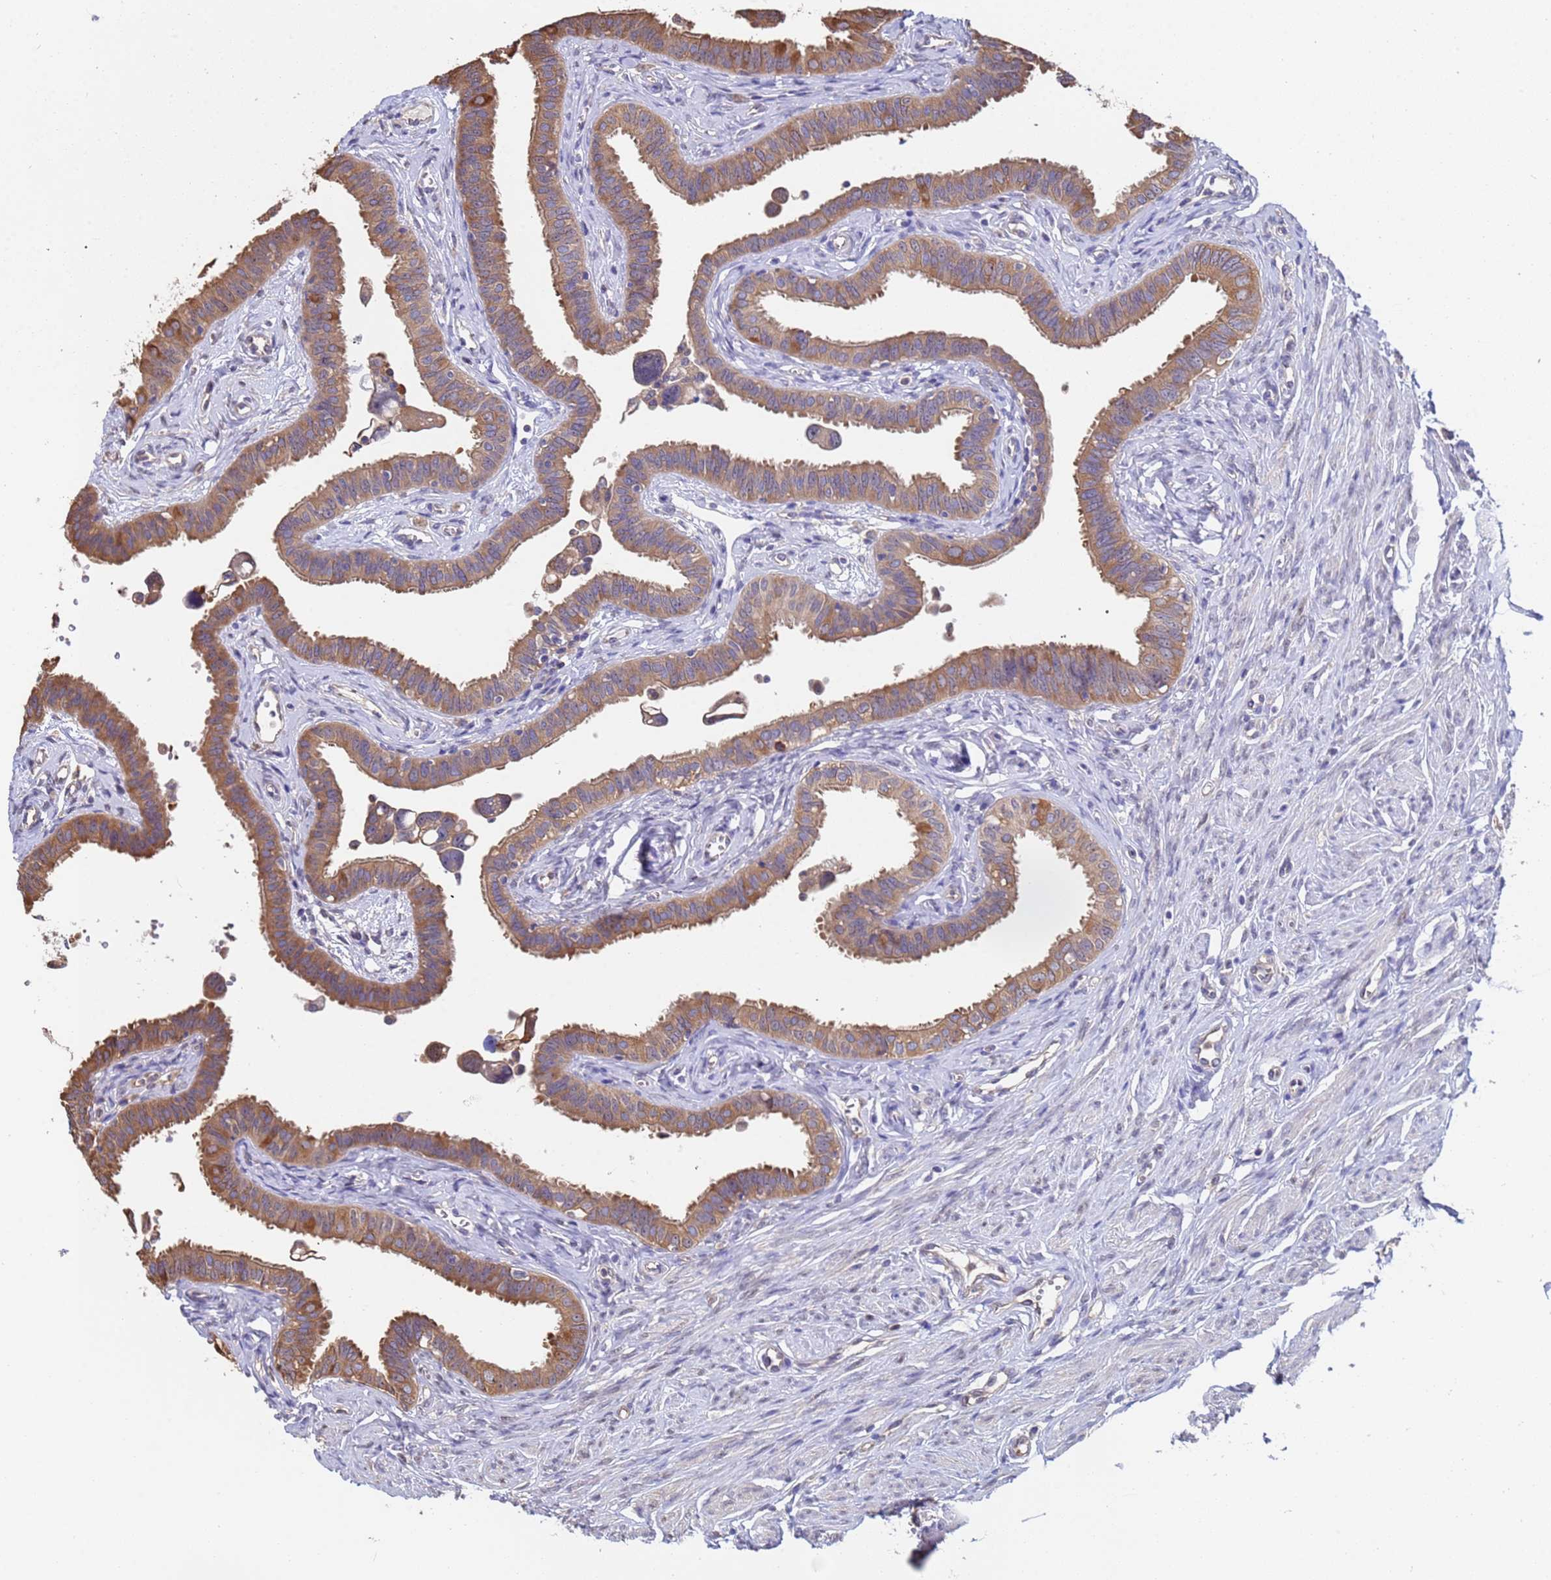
{"staining": {"intensity": "moderate", "quantity": ">75%", "location": "cytoplasmic/membranous"}, "tissue": "fallopian tube", "cell_type": "Glandular cells", "image_type": "normal", "snomed": [{"axis": "morphology", "description": "Normal tissue, NOS"}, {"axis": "morphology", "description": "Carcinoma, NOS"}, {"axis": "topography", "description": "Fallopian tube"}, {"axis": "topography", "description": "Ovary"}], "caption": "Protein staining reveals moderate cytoplasmic/membranous expression in approximately >75% of glandular cells in normal fallopian tube.", "gene": "FAM25A", "patient": {"sex": "female", "age": 59}}